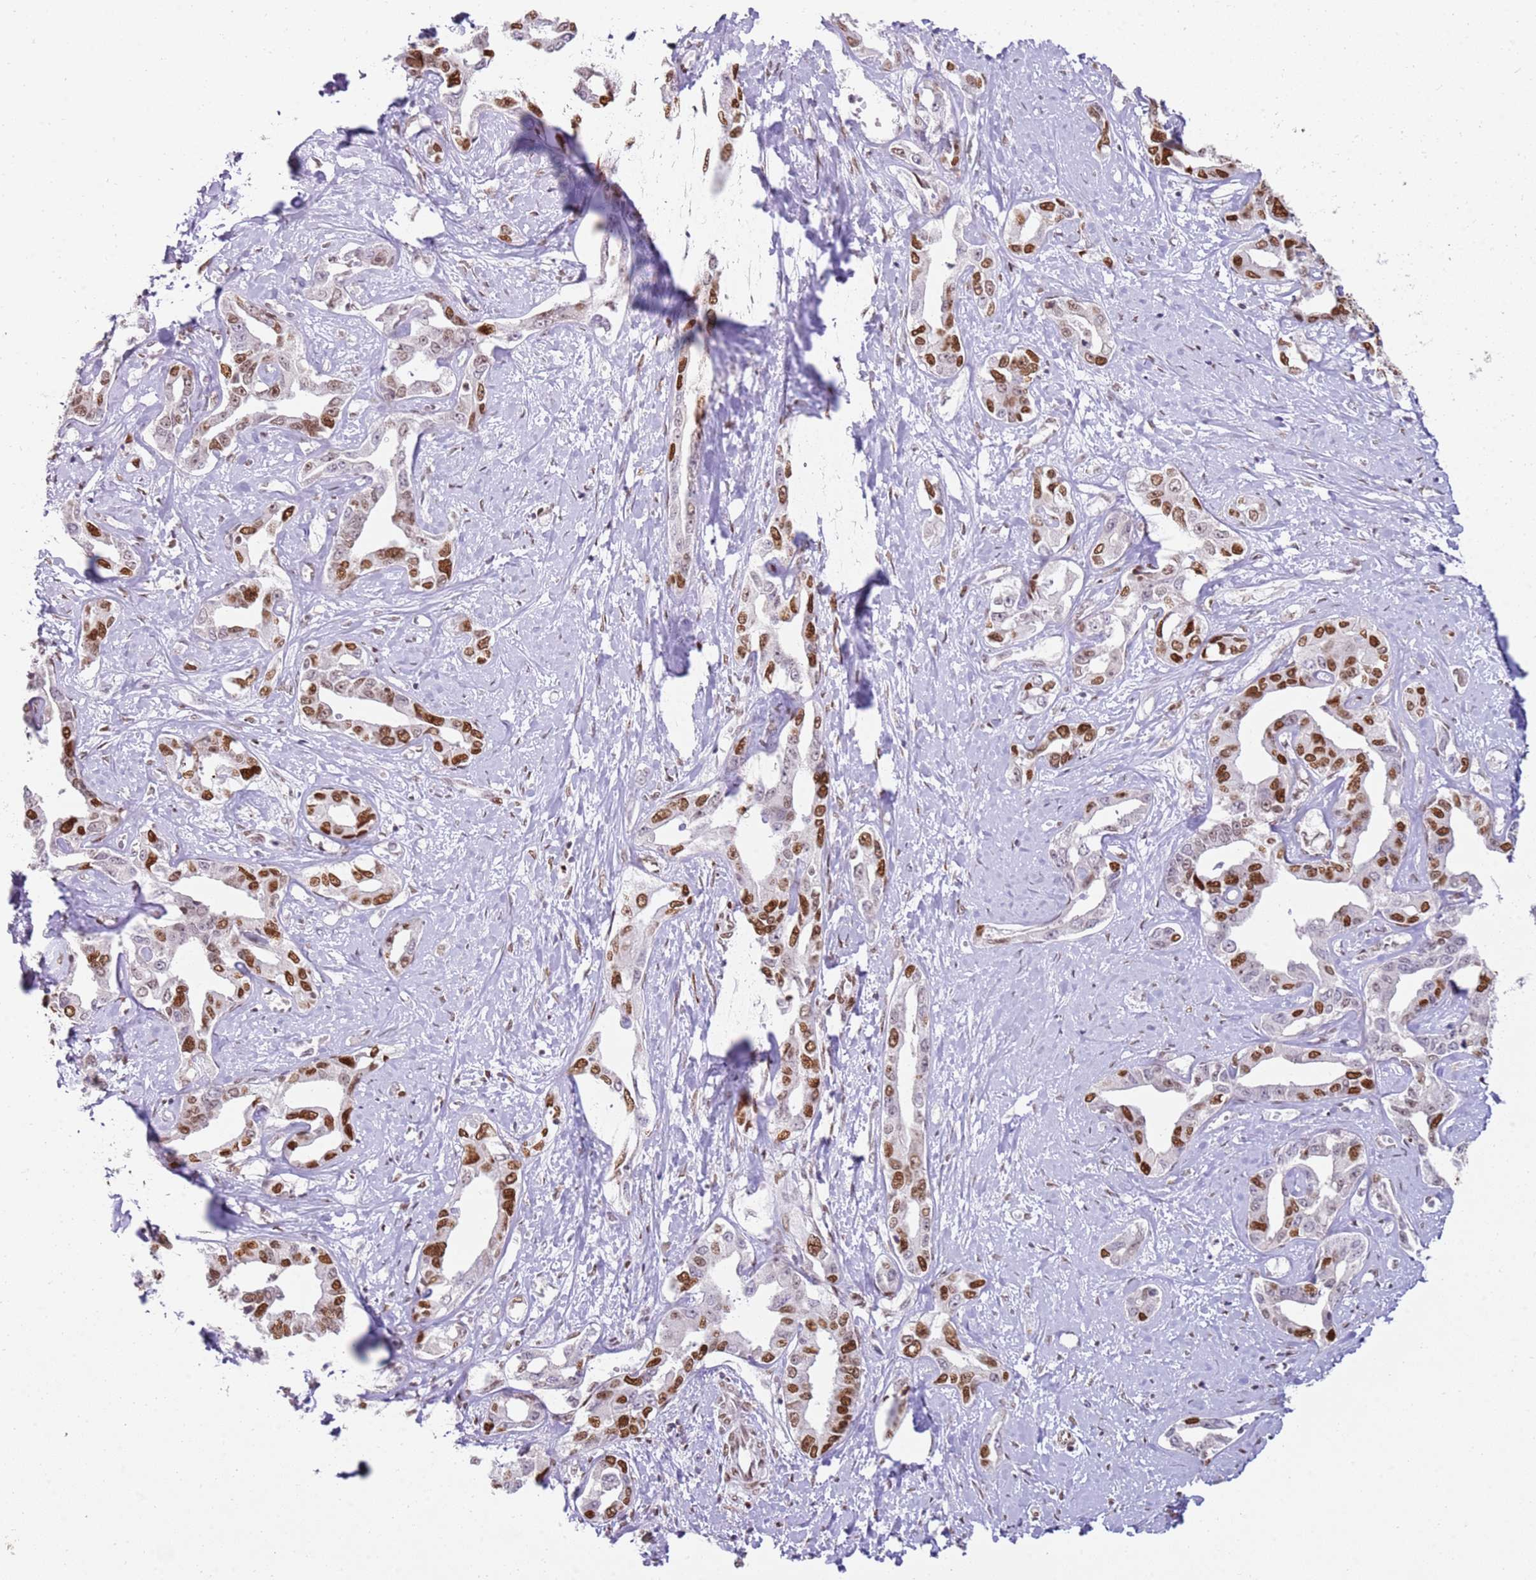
{"staining": {"intensity": "strong", "quantity": ">75%", "location": "nuclear"}, "tissue": "liver cancer", "cell_type": "Tumor cells", "image_type": "cancer", "snomed": [{"axis": "morphology", "description": "Cholangiocarcinoma"}, {"axis": "topography", "description": "Liver"}], "caption": "Immunohistochemical staining of human cholangiocarcinoma (liver) demonstrates high levels of strong nuclear protein expression in about >75% of tumor cells.", "gene": "PHC2", "patient": {"sex": "male", "age": 59}}